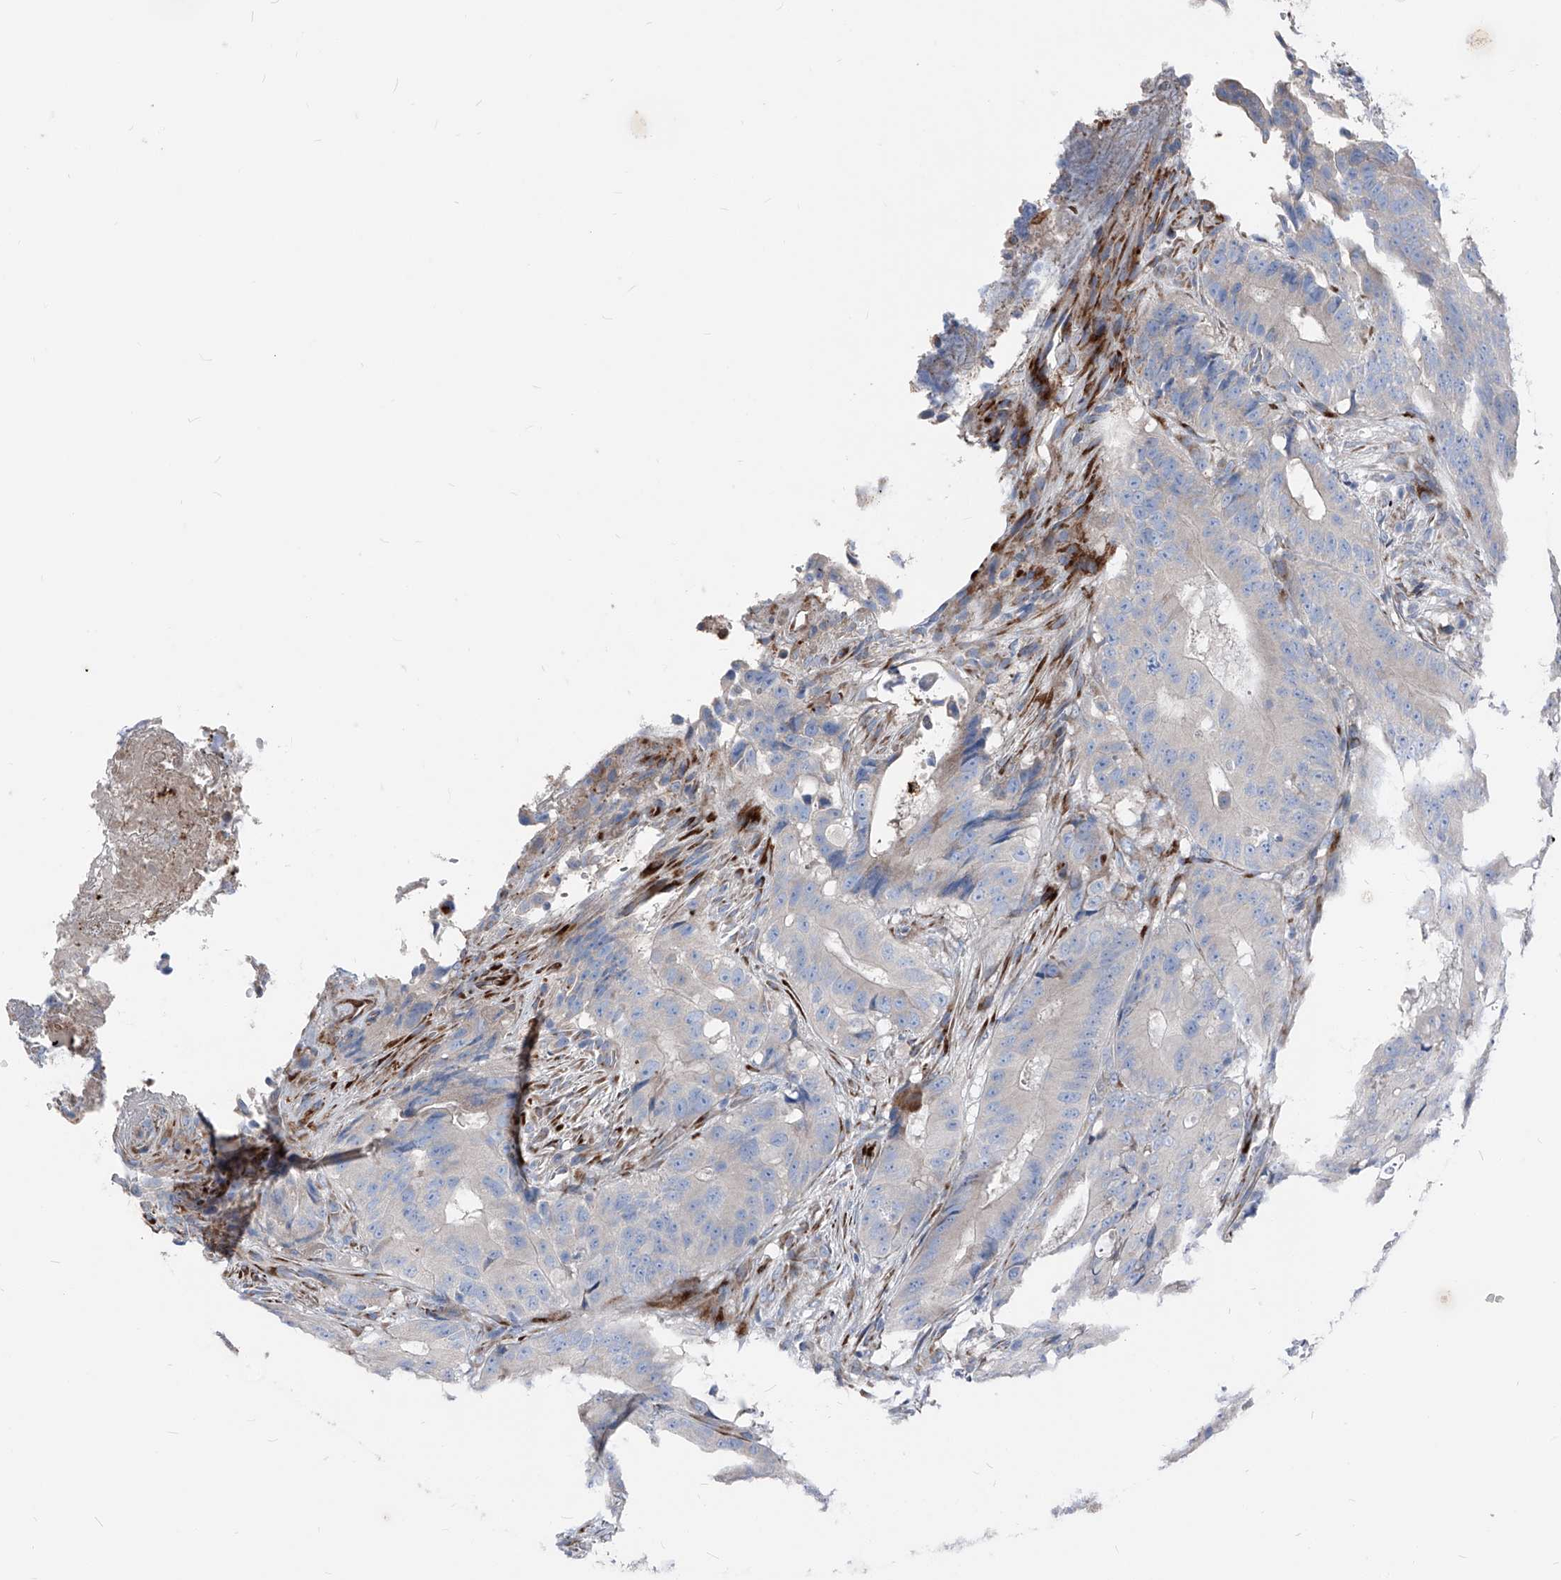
{"staining": {"intensity": "negative", "quantity": "none", "location": "none"}, "tissue": "colorectal cancer", "cell_type": "Tumor cells", "image_type": "cancer", "snomed": [{"axis": "morphology", "description": "Adenocarcinoma, NOS"}, {"axis": "topography", "description": "Colon"}], "caption": "There is no significant positivity in tumor cells of adenocarcinoma (colorectal).", "gene": "IFI27", "patient": {"sex": "male", "age": 83}}